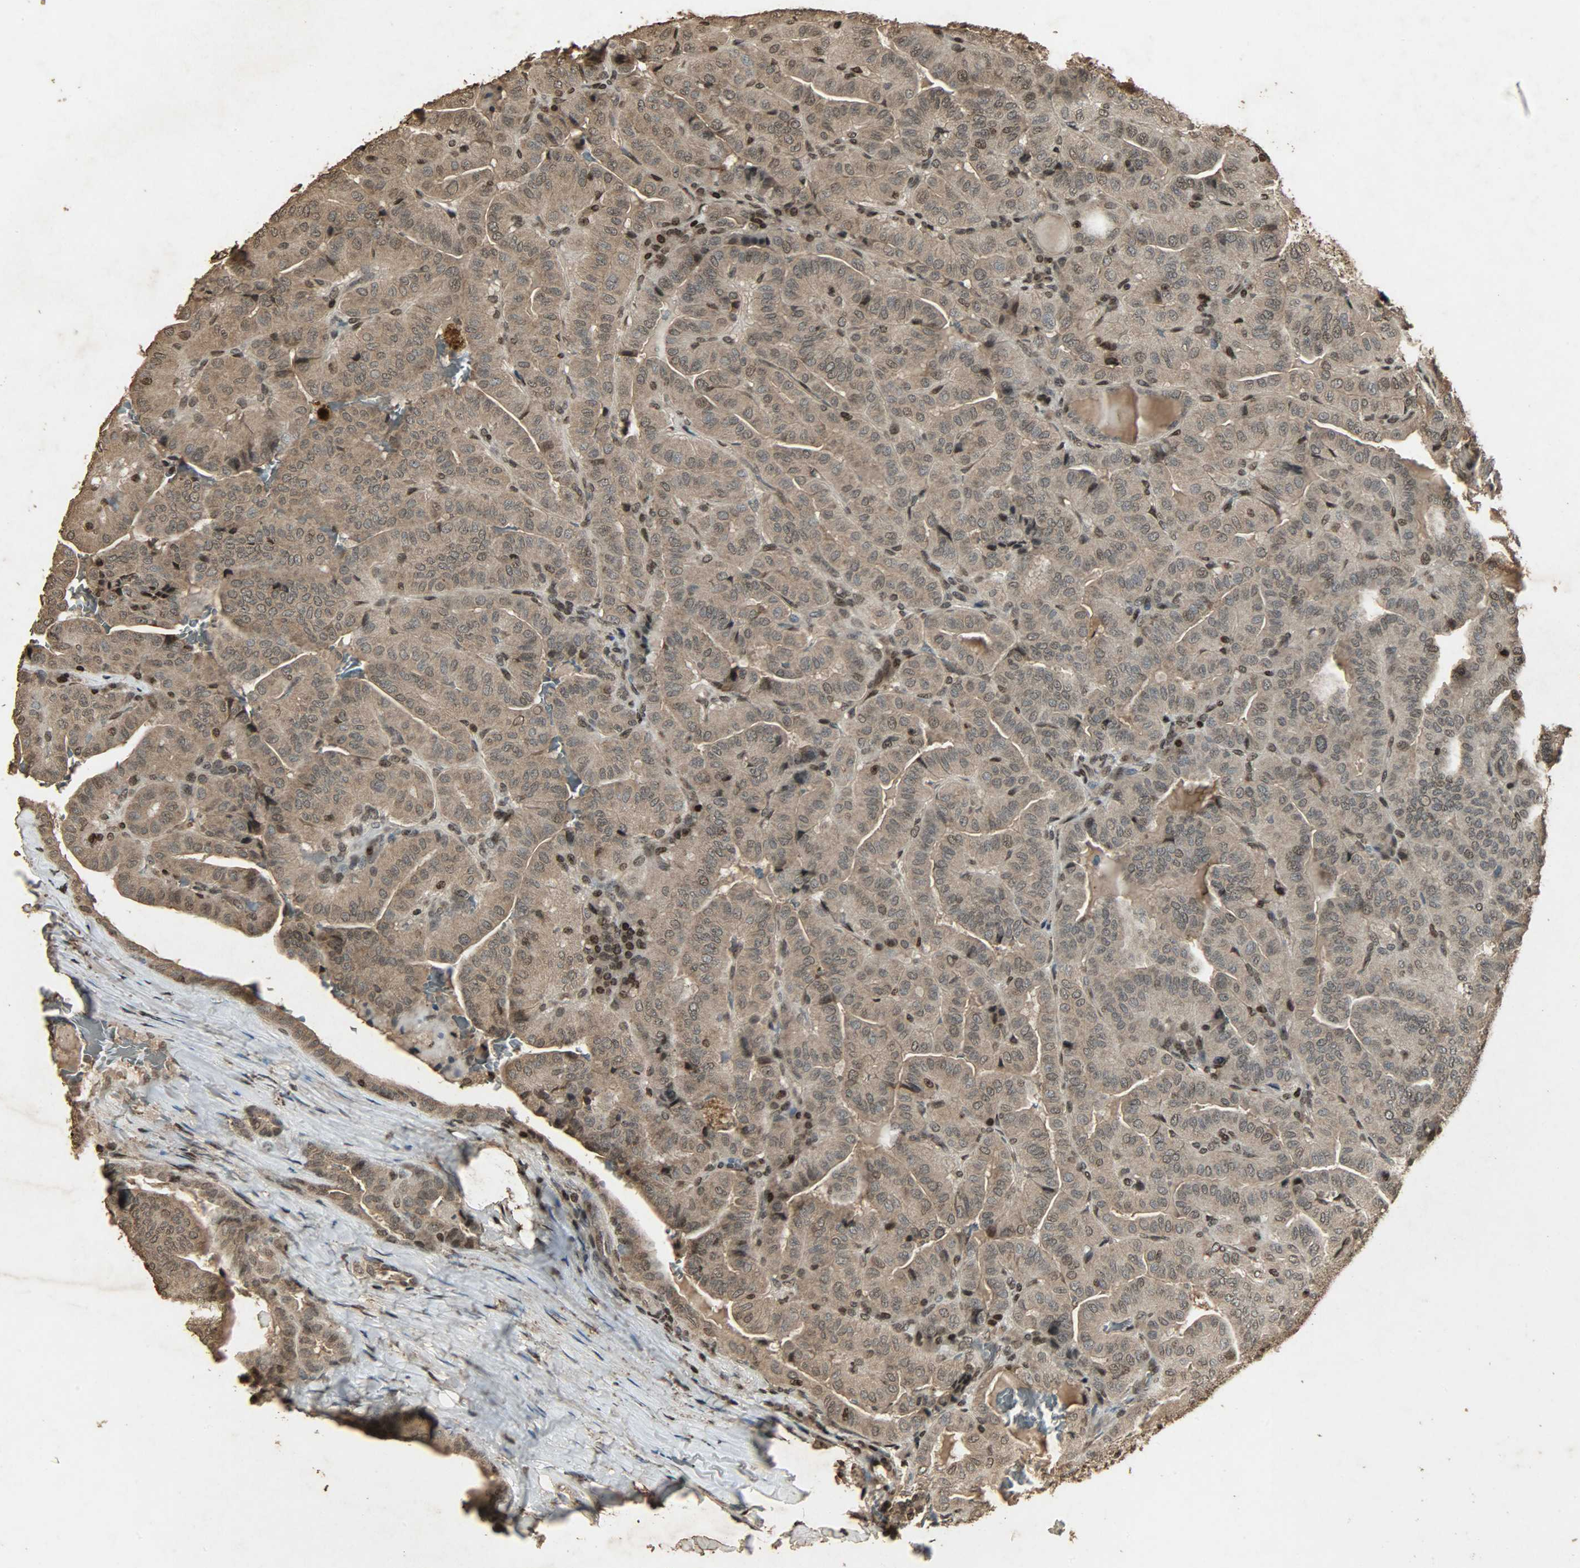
{"staining": {"intensity": "weak", "quantity": ">75%", "location": "cytoplasmic/membranous,nuclear"}, "tissue": "thyroid cancer", "cell_type": "Tumor cells", "image_type": "cancer", "snomed": [{"axis": "morphology", "description": "Papillary adenocarcinoma, NOS"}, {"axis": "topography", "description": "Thyroid gland"}], "caption": "The immunohistochemical stain highlights weak cytoplasmic/membranous and nuclear staining in tumor cells of papillary adenocarcinoma (thyroid) tissue.", "gene": "PPP3R1", "patient": {"sex": "male", "age": 77}}